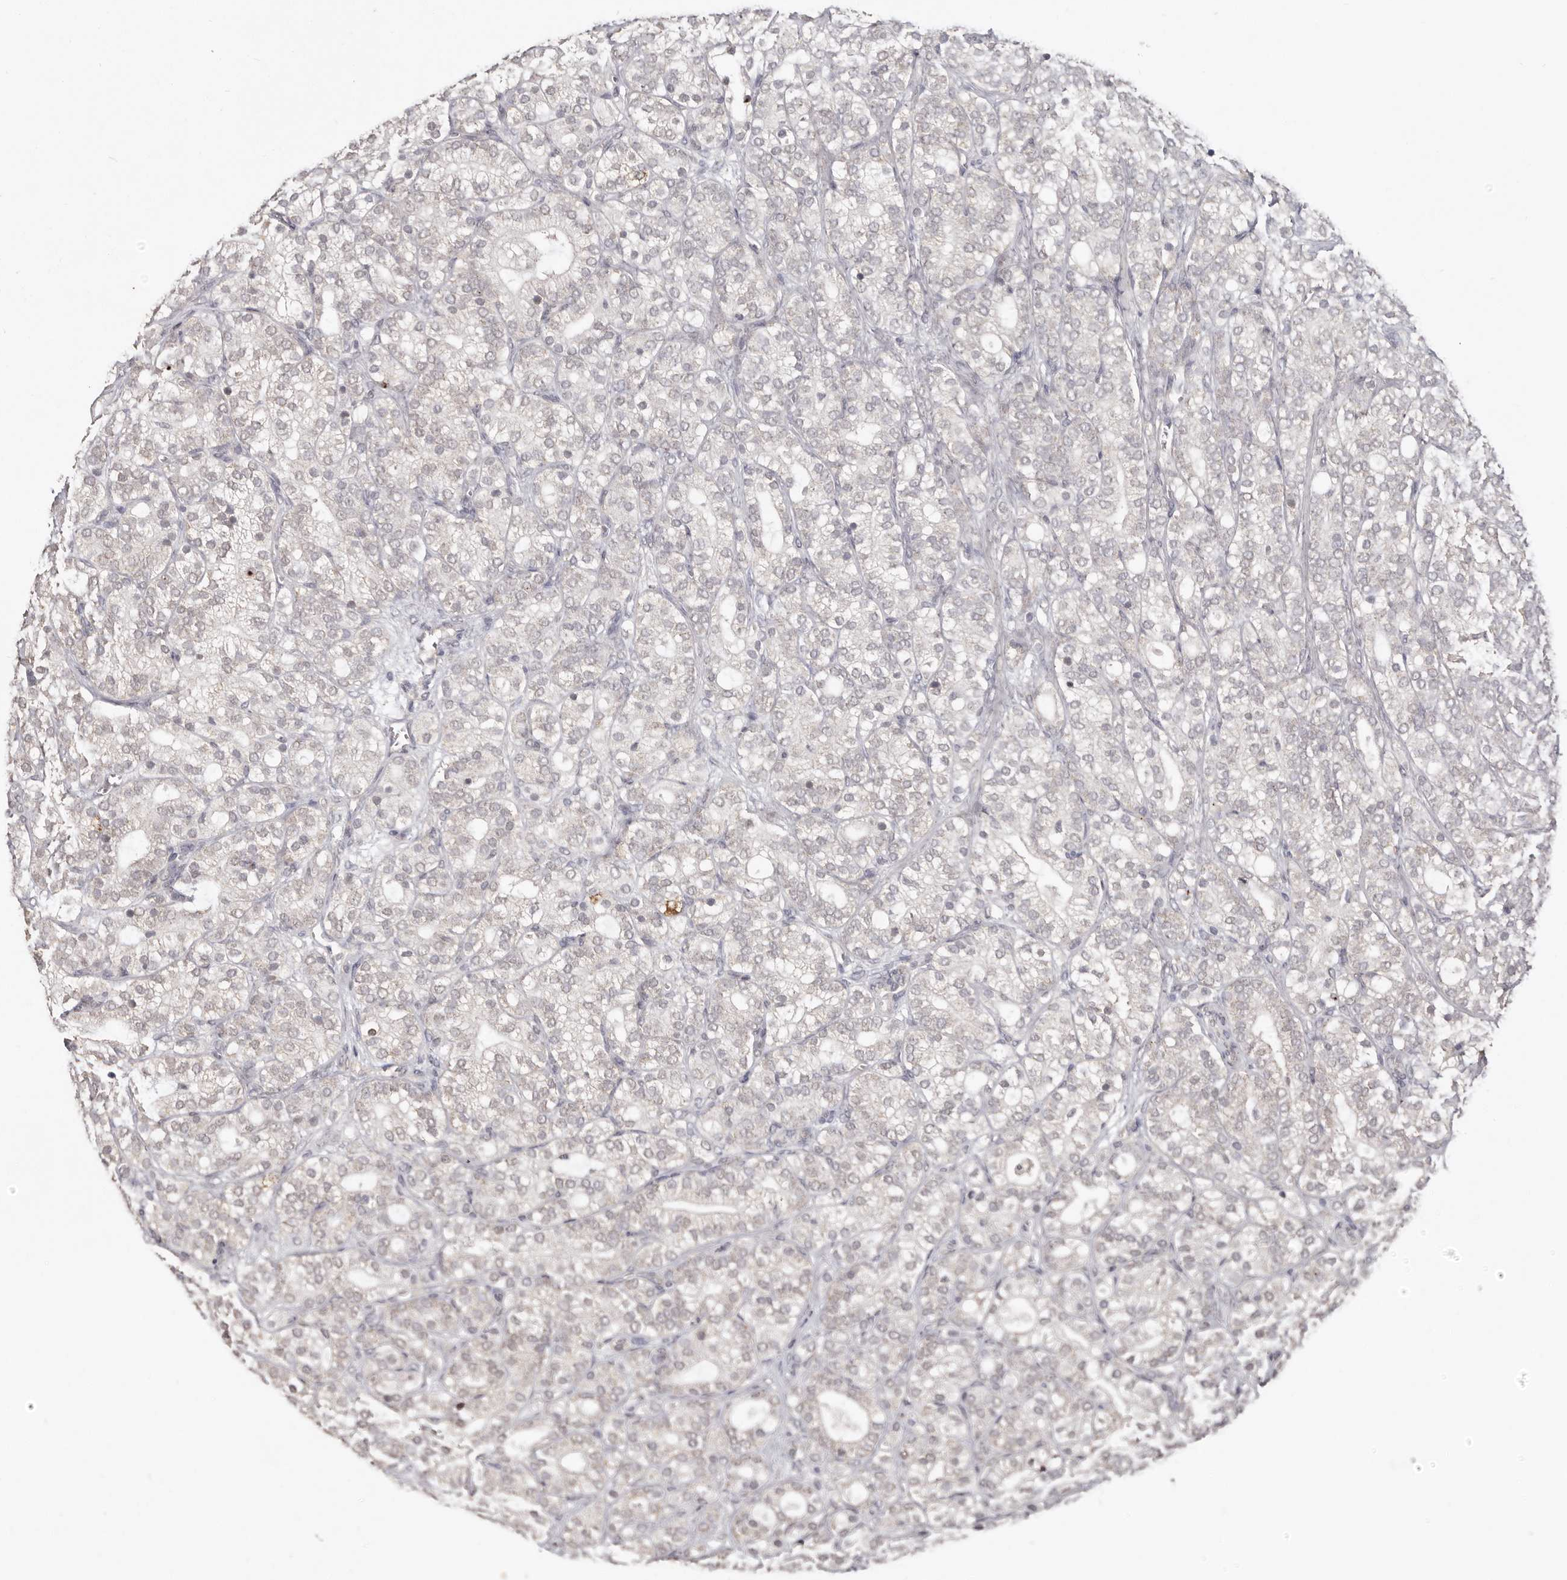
{"staining": {"intensity": "negative", "quantity": "none", "location": "none"}, "tissue": "prostate cancer", "cell_type": "Tumor cells", "image_type": "cancer", "snomed": [{"axis": "morphology", "description": "Adenocarcinoma, High grade"}, {"axis": "topography", "description": "Prostate"}], "caption": "This is an immunohistochemistry (IHC) image of adenocarcinoma (high-grade) (prostate). There is no staining in tumor cells.", "gene": "LINGO2", "patient": {"sex": "male", "age": 57}}